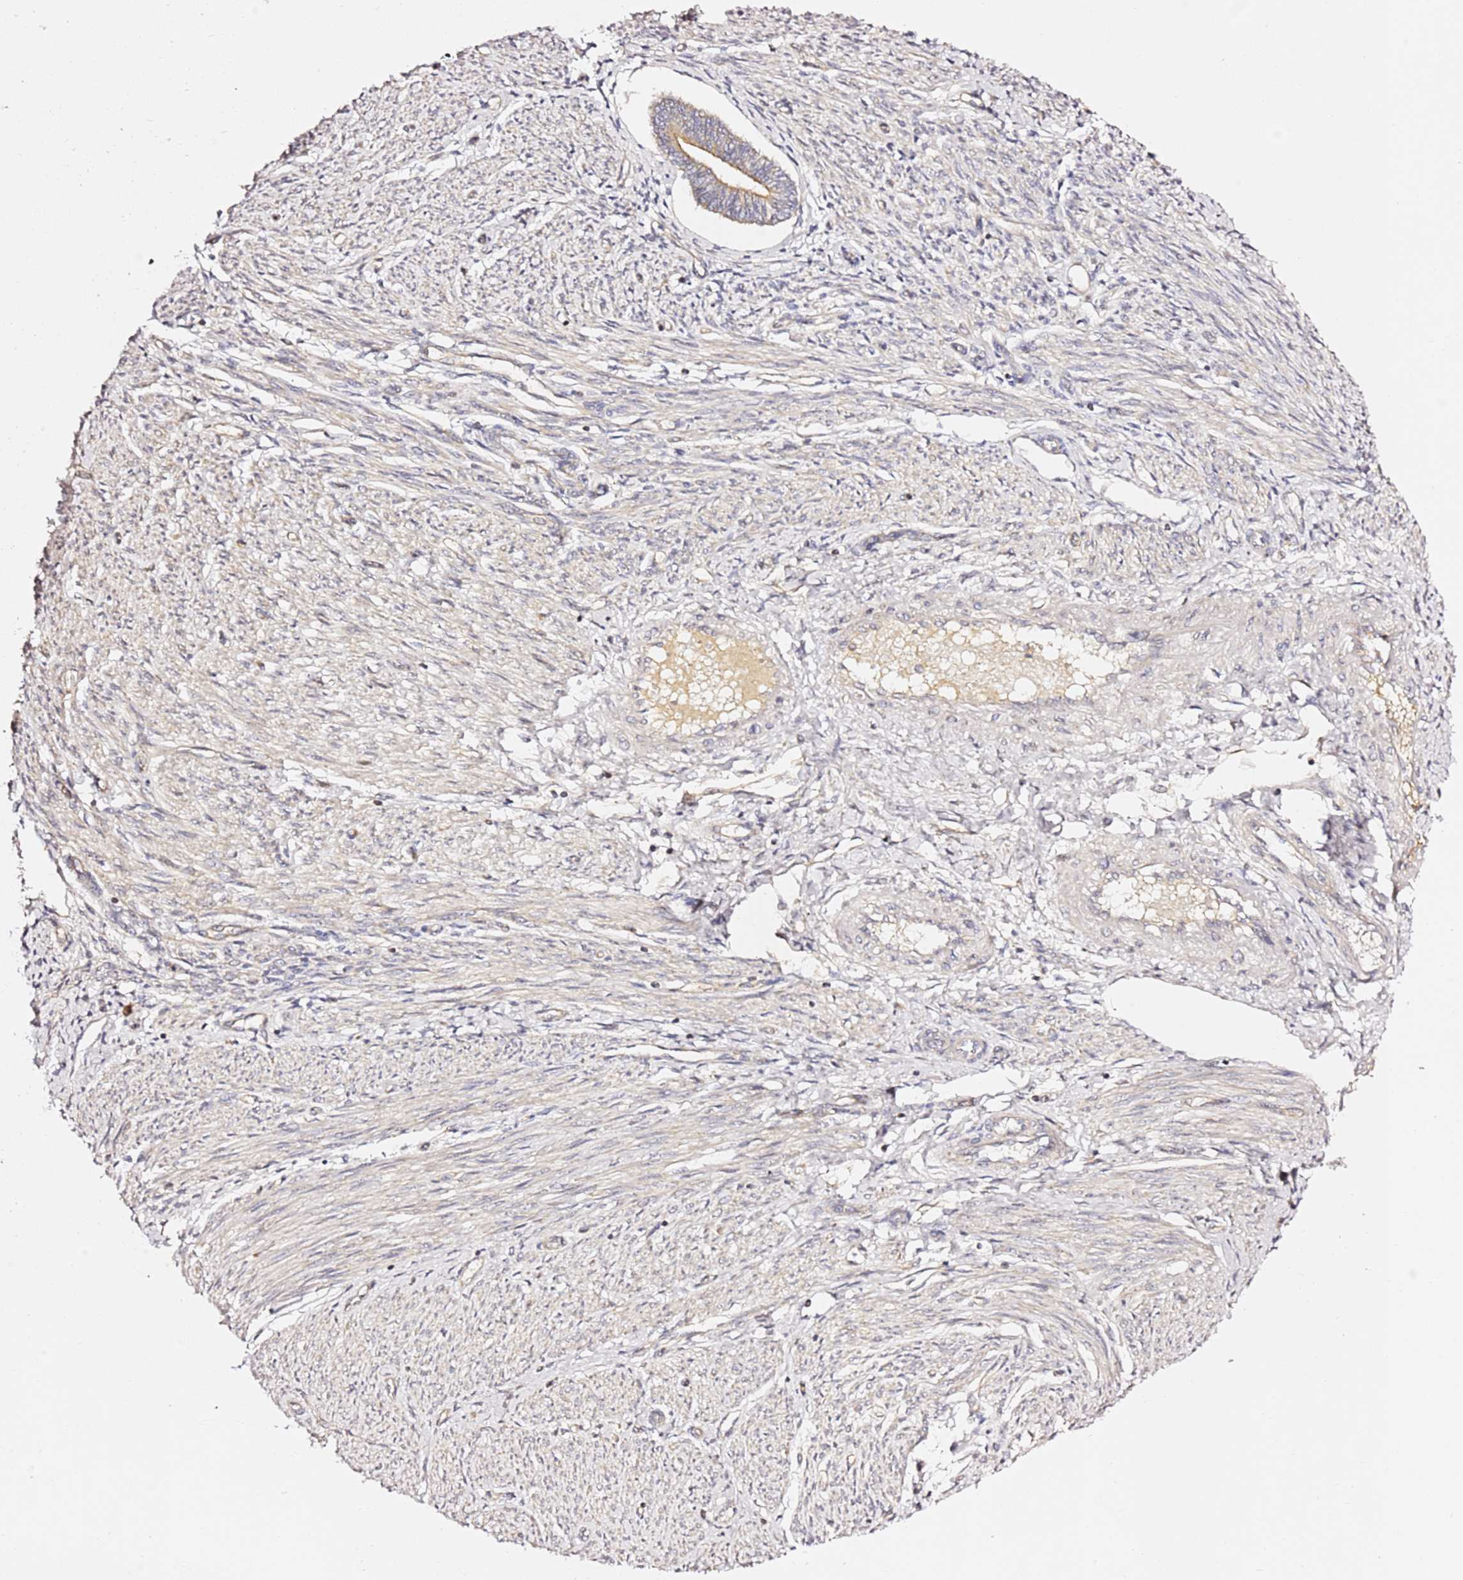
{"staining": {"intensity": "moderate", "quantity": ">75%", "location": "cytoplasmic/membranous"}, "tissue": "endometrial cancer", "cell_type": "Tumor cells", "image_type": "cancer", "snomed": [{"axis": "morphology", "description": "Adenocarcinoma, NOS"}, {"axis": "topography", "description": "Endometrium"}], "caption": "Endometrial adenocarcinoma tissue reveals moderate cytoplasmic/membranous positivity in approximately >75% of tumor cells Using DAB (3,3'-diaminobenzidine) (brown) and hematoxylin (blue) stains, captured at high magnification using brightfield microscopy.", "gene": "OSBPL2", "patient": {"sex": "female", "age": 58}}